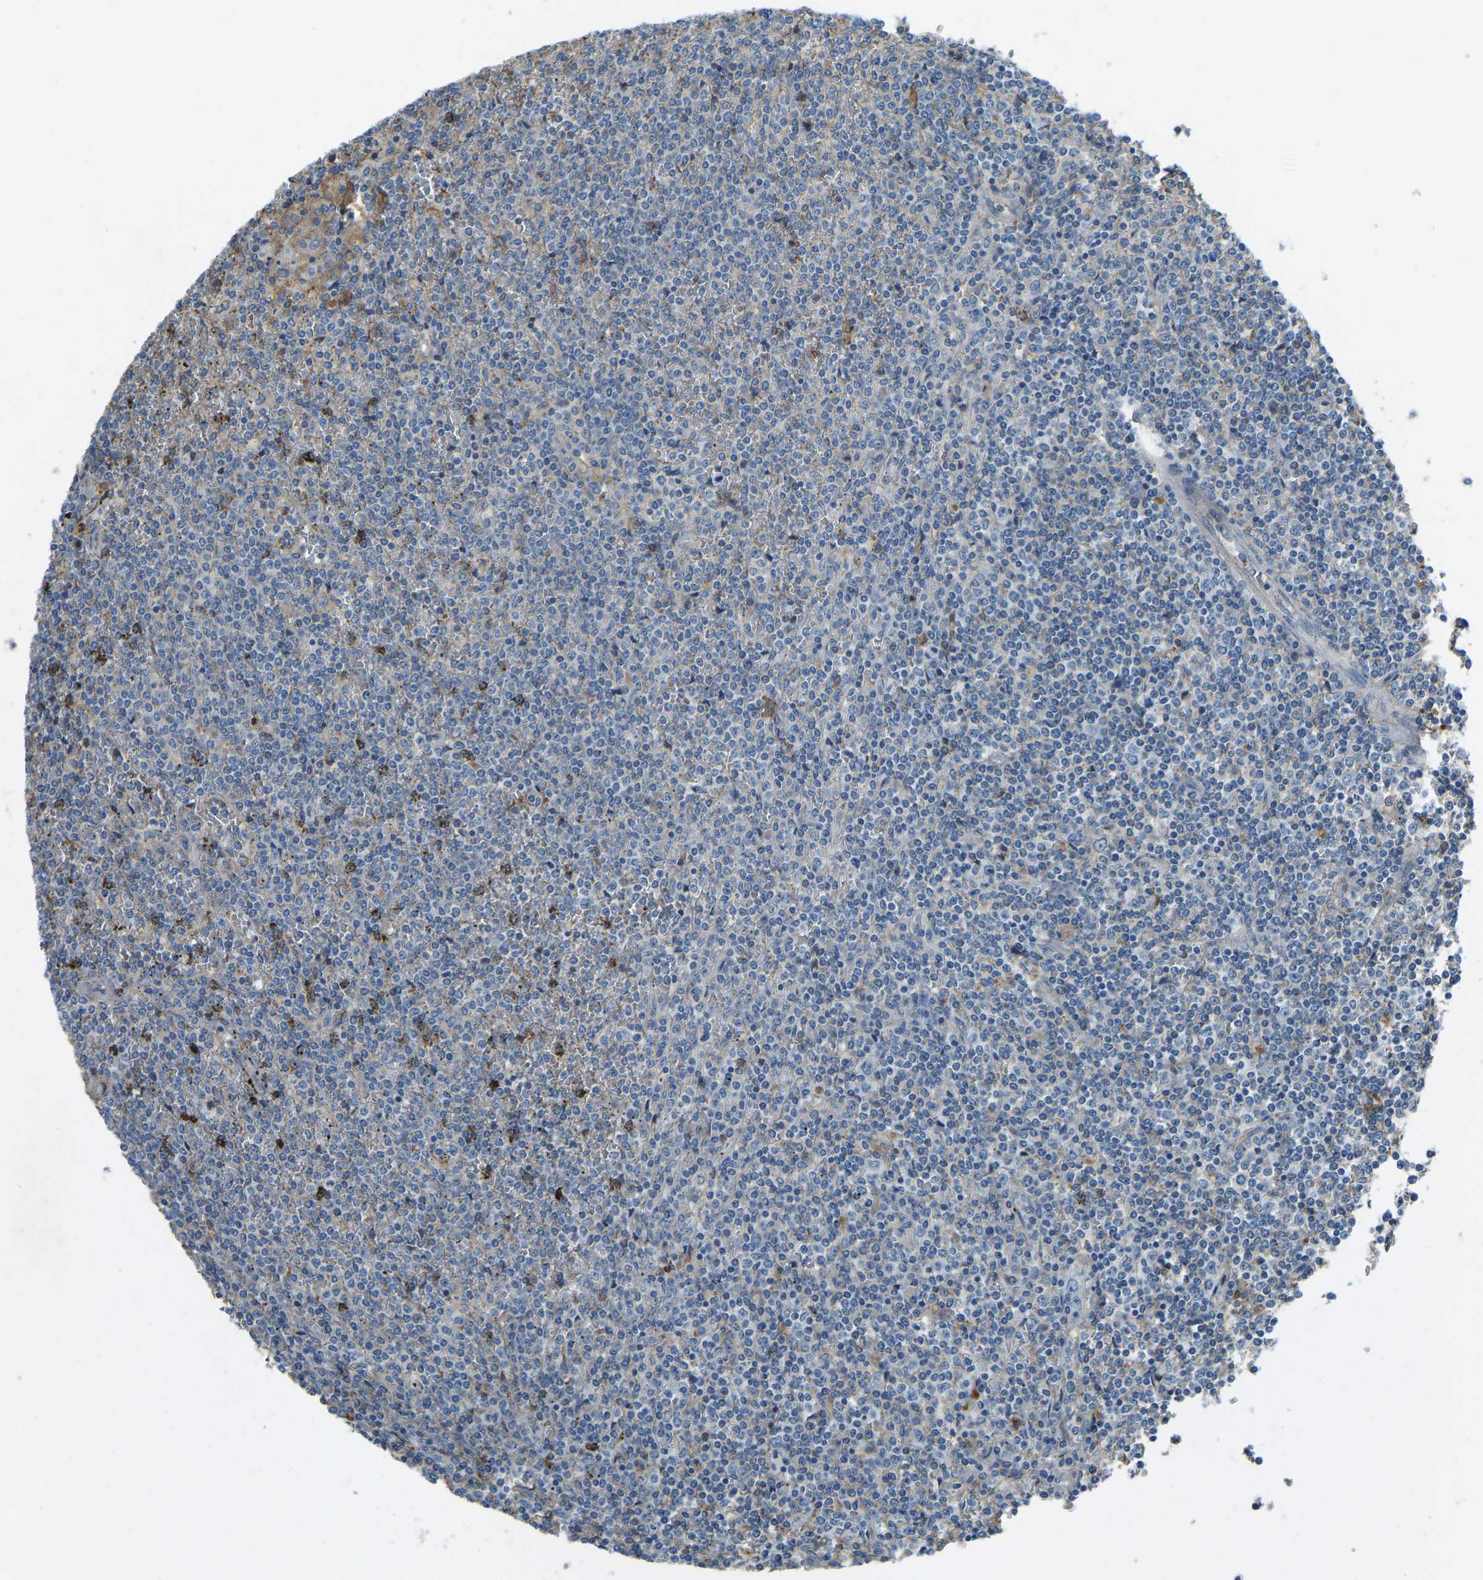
{"staining": {"intensity": "negative", "quantity": "none", "location": "none"}, "tissue": "lymphoma", "cell_type": "Tumor cells", "image_type": "cancer", "snomed": [{"axis": "morphology", "description": "Malignant lymphoma, non-Hodgkin's type, Low grade"}, {"axis": "topography", "description": "Spleen"}], "caption": "DAB (3,3'-diaminobenzidine) immunohistochemical staining of human lymphoma reveals no significant staining in tumor cells.", "gene": "THBS4", "patient": {"sex": "female", "age": 19}}